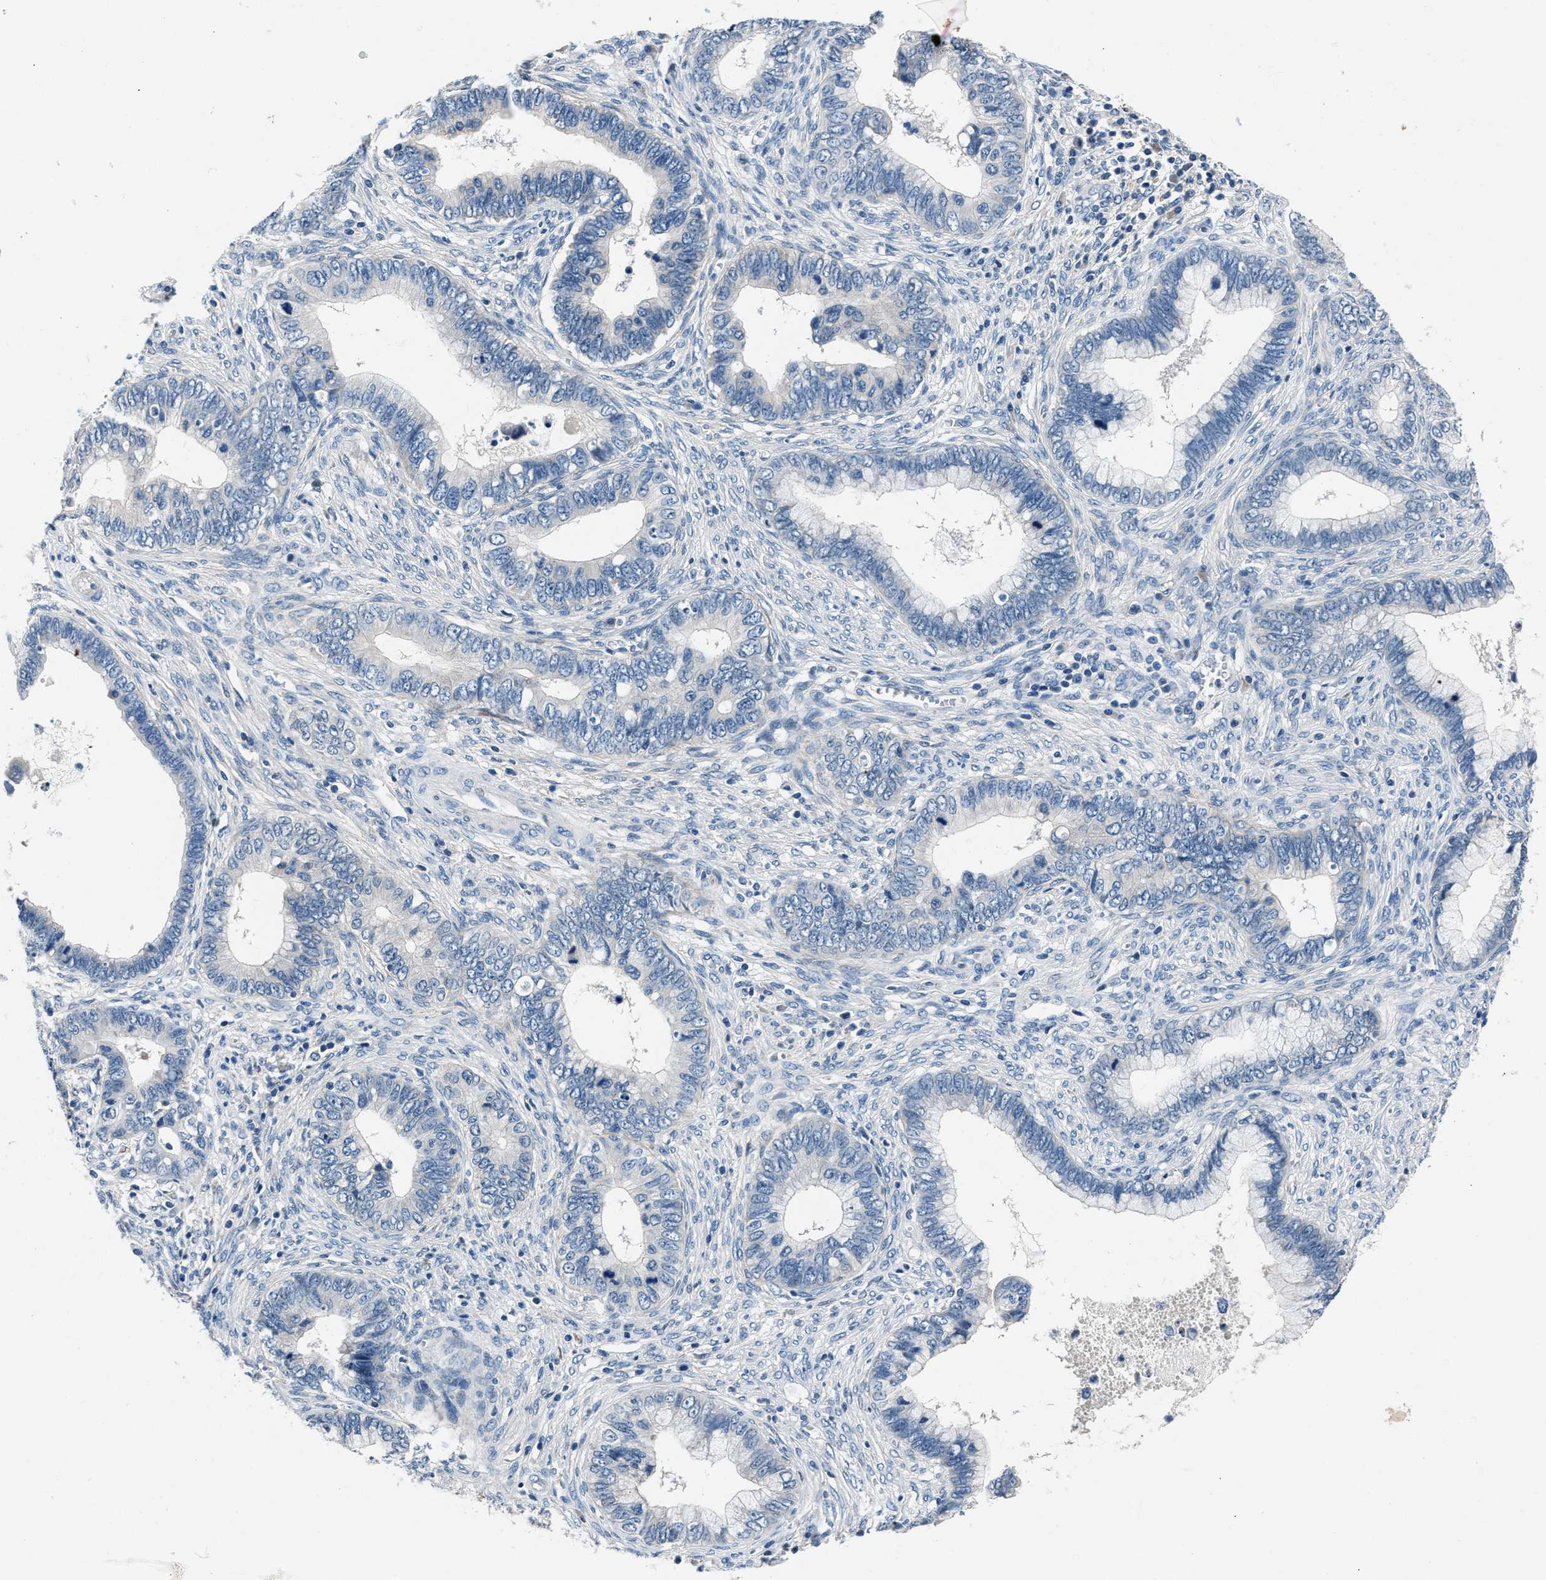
{"staining": {"intensity": "negative", "quantity": "none", "location": "none"}, "tissue": "cervical cancer", "cell_type": "Tumor cells", "image_type": "cancer", "snomed": [{"axis": "morphology", "description": "Adenocarcinoma, NOS"}, {"axis": "topography", "description": "Cervix"}], "caption": "IHC of human adenocarcinoma (cervical) shows no positivity in tumor cells.", "gene": "DENND6B", "patient": {"sex": "female", "age": 44}}